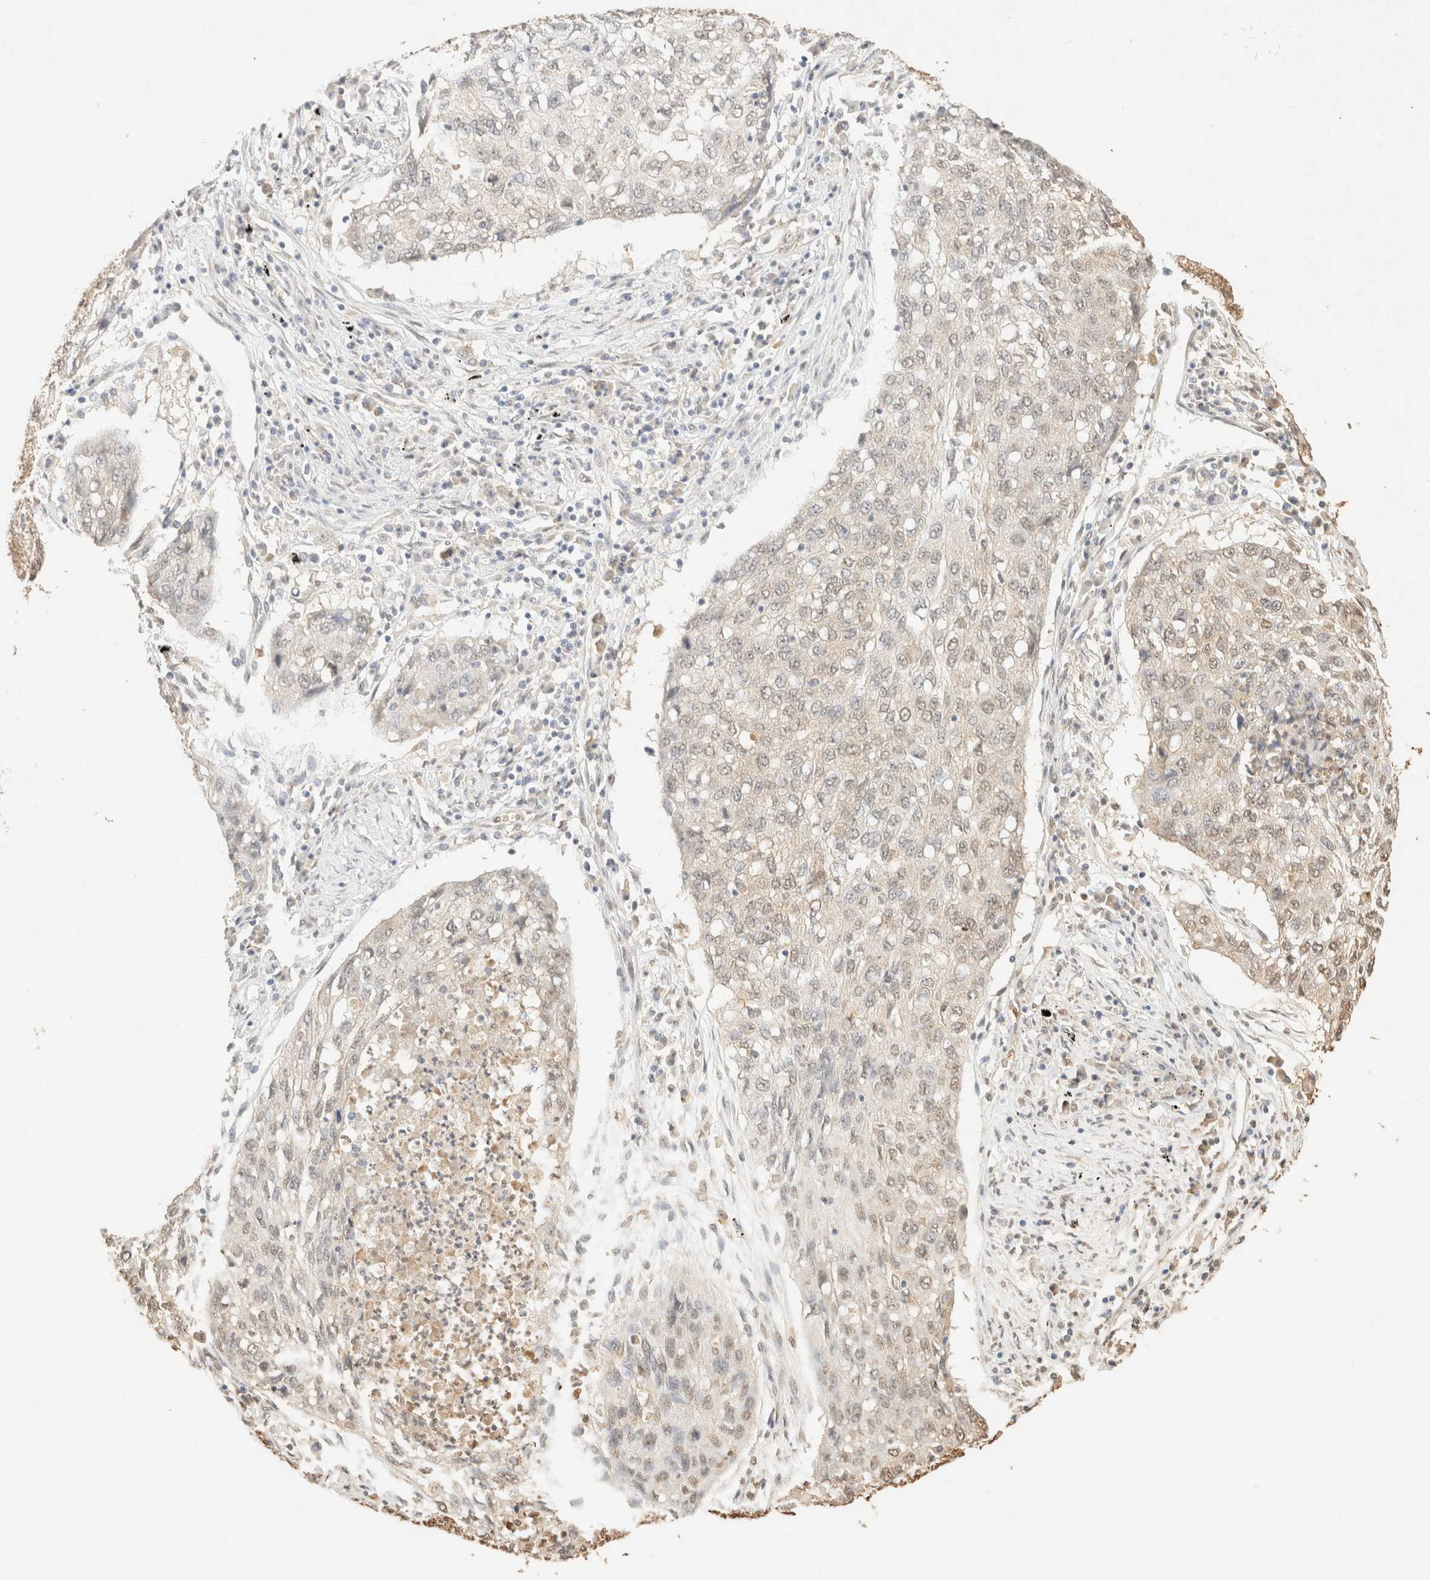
{"staining": {"intensity": "weak", "quantity": "25%-75%", "location": "nuclear"}, "tissue": "lung cancer", "cell_type": "Tumor cells", "image_type": "cancer", "snomed": [{"axis": "morphology", "description": "Squamous cell carcinoma, NOS"}, {"axis": "topography", "description": "Lung"}], "caption": "Protein staining shows weak nuclear staining in approximately 25%-75% of tumor cells in lung cancer.", "gene": "S100A13", "patient": {"sex": "female", "age": 63}}